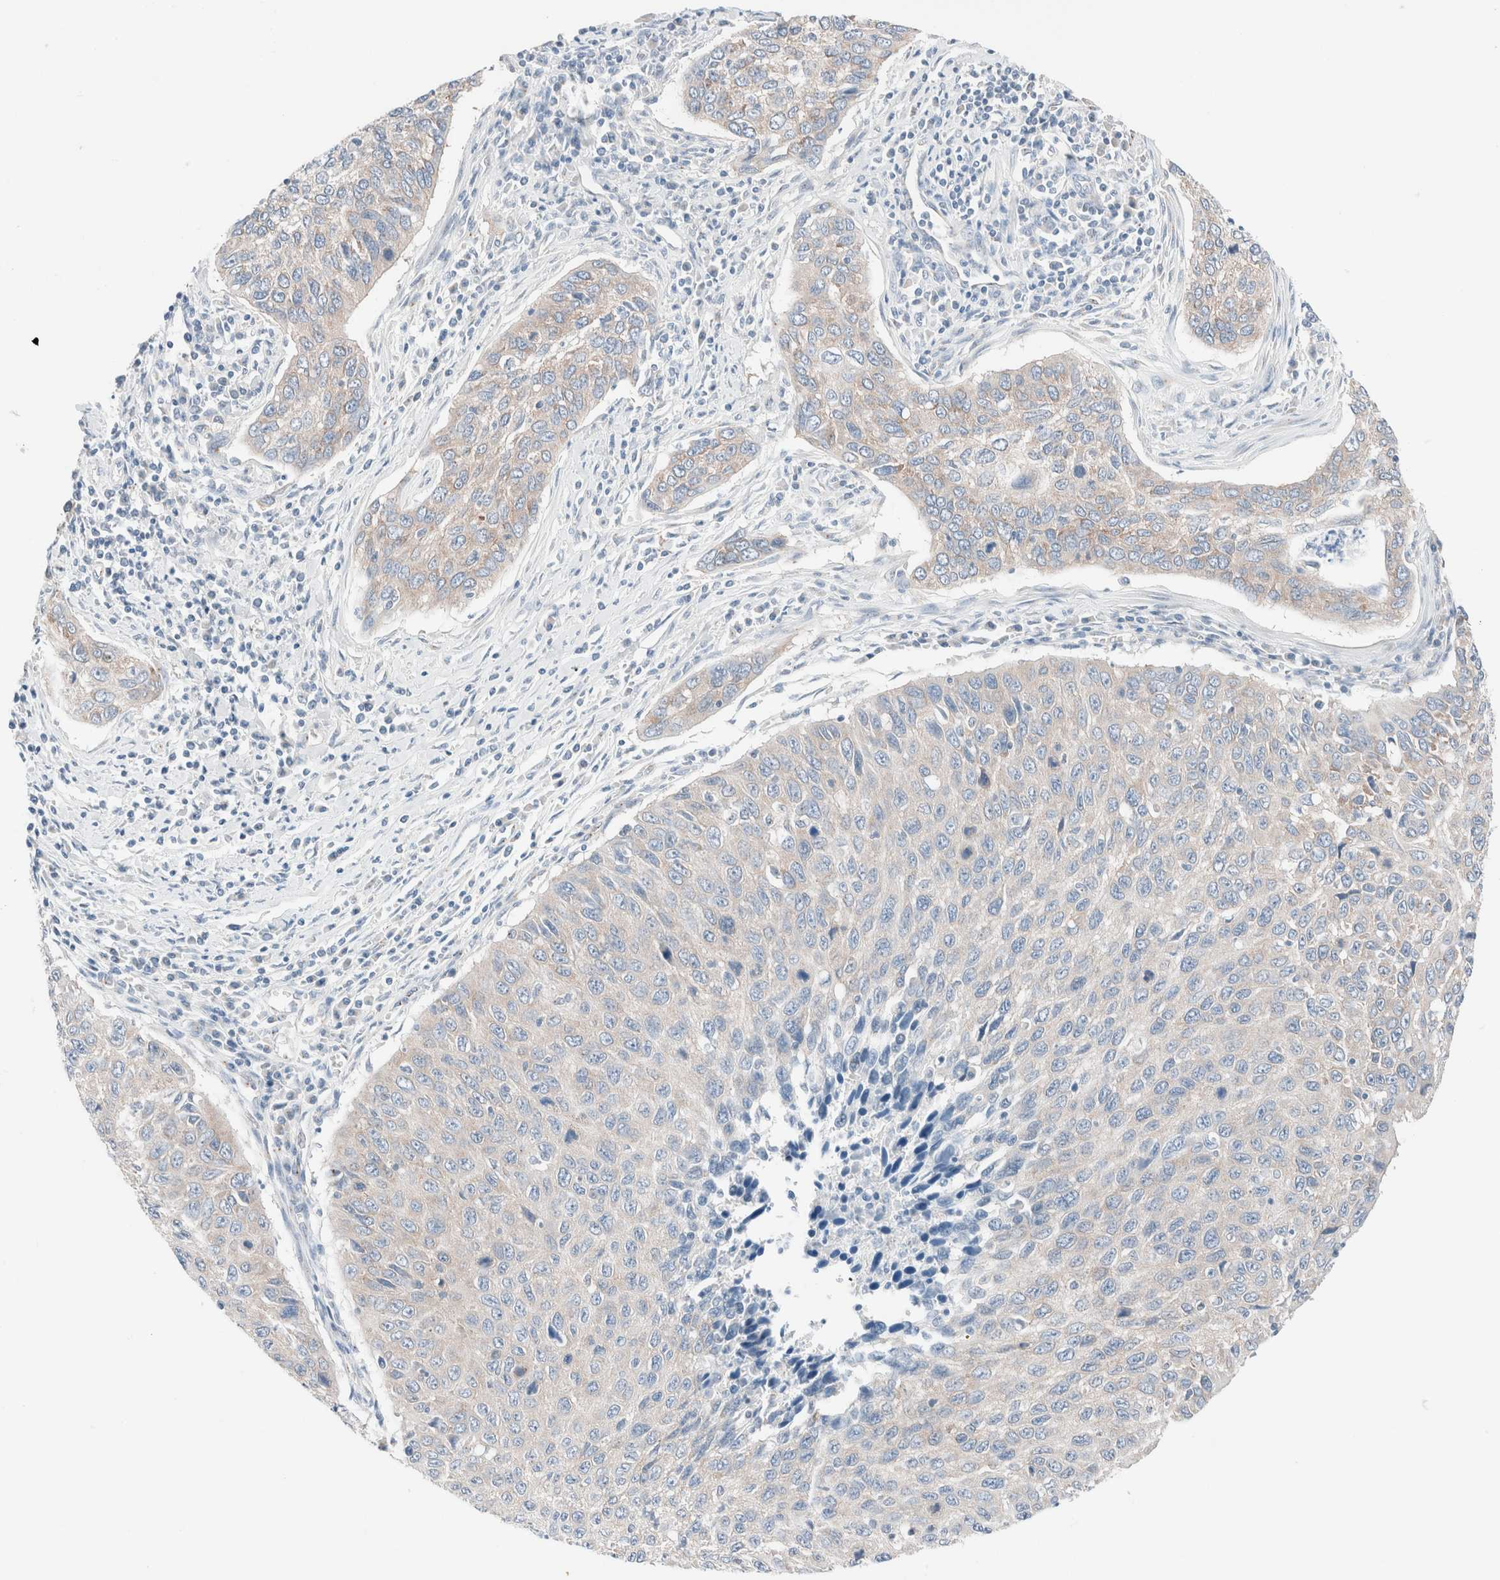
{"staining": {"intensity": "weak", "quantity": "25%-75%", "location": "cytoplasmic/membranous"}, "tissue": "cervical cancer", "cell_type": "Tumor cells", "image_type": "cancer", "snomed": [{"axis": "morphology", "description": "Squamous cell carcinoma, NOS"}, {"axis": "topography", "description": "Cervix"}], "caption": "This histopathology image reveals immunohistochemistry (IHC) staining of cervical squamous cell carcinoma, with low weak cytoplasmic/membranous staining in approximately 25%-75% of tumor cells.", "gene": "CASC3", "patient": {"sex": "female", "age": 53}}